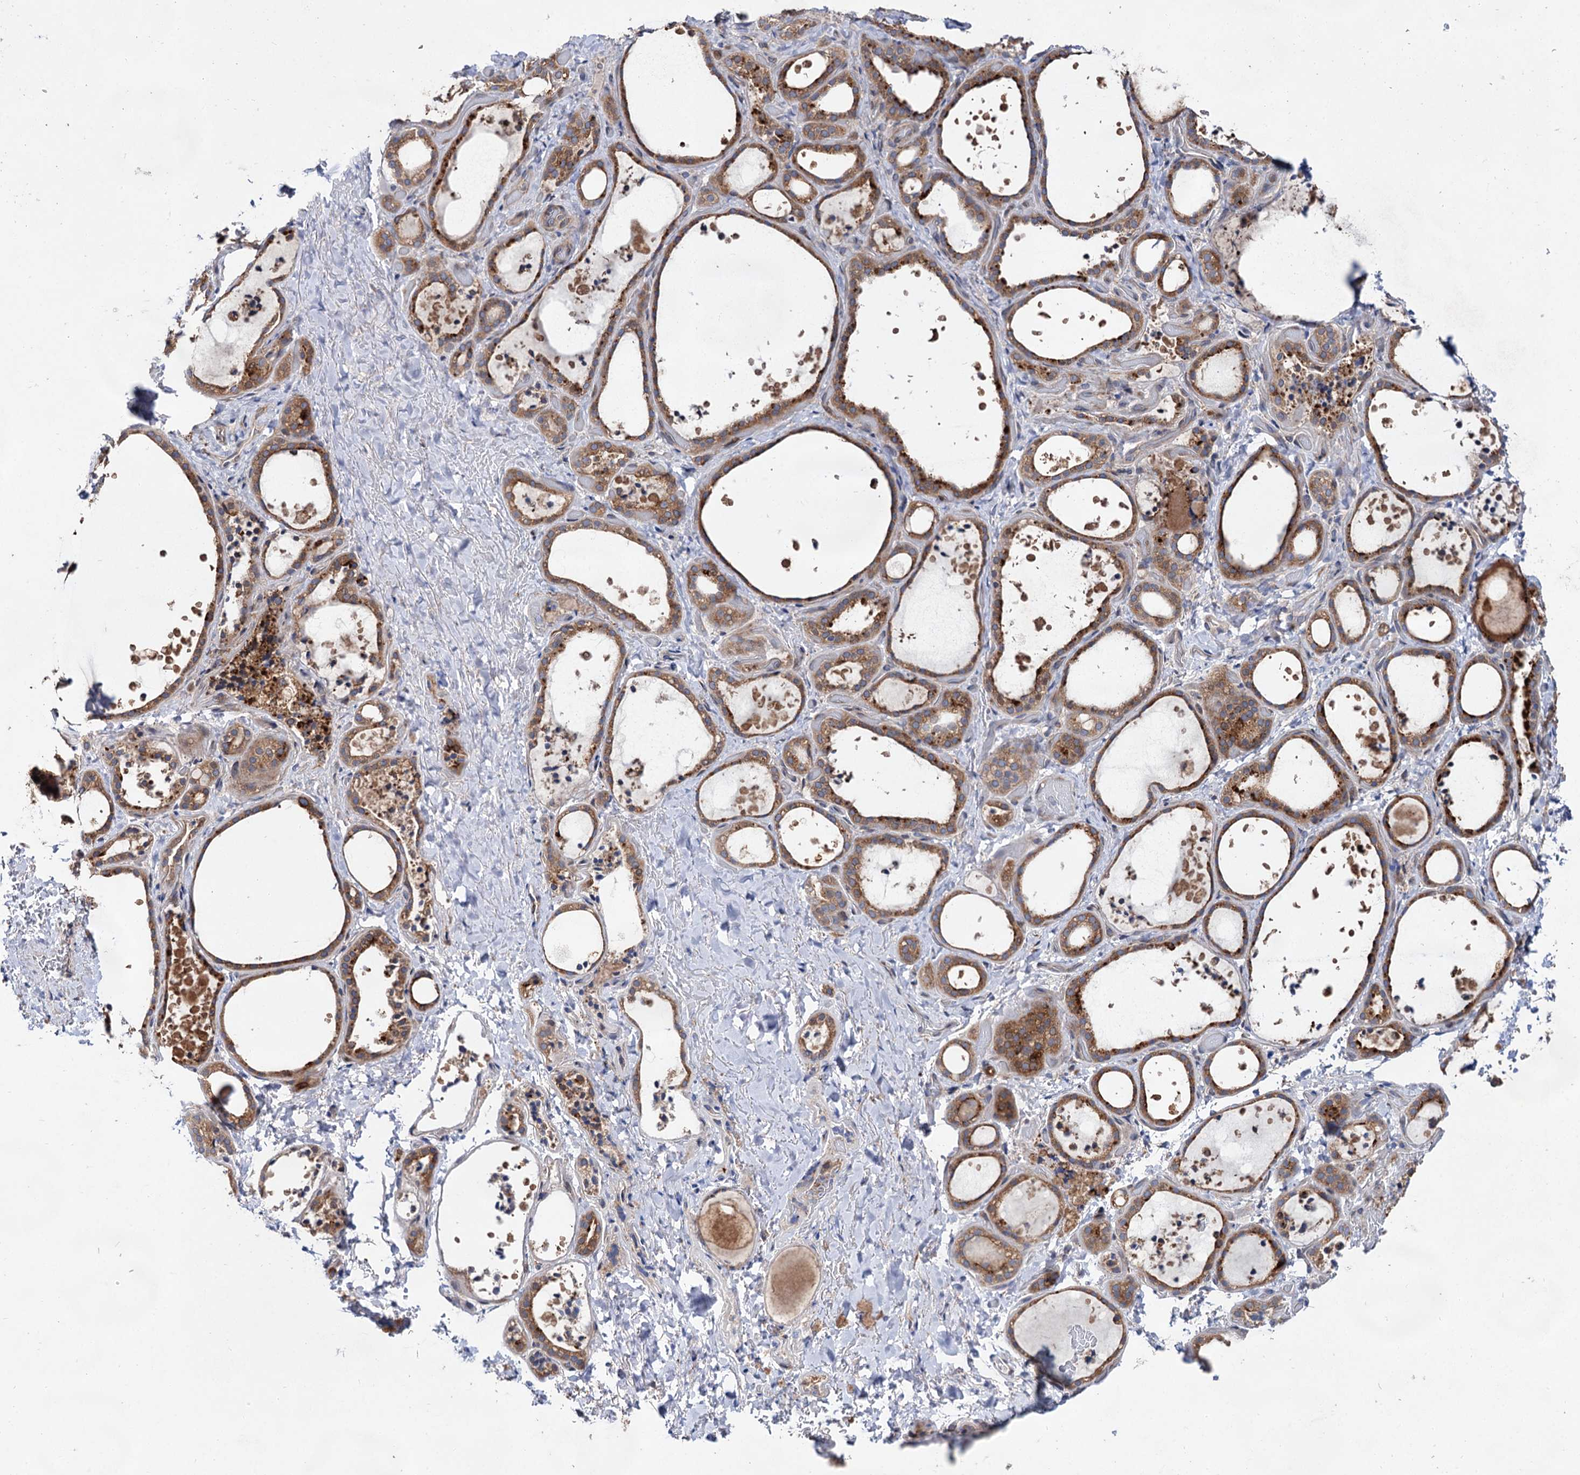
{"staining": {"intensity": "moderate", "quantity": ">75%", "location": "cytoplasmic/membranous"}, "tissue": "thyroid gland", "cell_type": "Glandular cells", "image_type": "normal", "snomed": [{"axis": "morphology", "description": "Normal tissue, NOS"}, {"axis": "topography", "description": "Thyroid gland"}], "caption": "IHC (DAB (3,3'-diaminobenzidine)) staining of normal human thyroid gland shows moderate cytoplasmic/membranous protein expression in approximately >75% of glandular cells. (DAB (3,3'-diaminobenzidine) = brown stain, brightfield microscopy at high magnification).", "gene": "NAA25", "patient": {"sex": "female", "age": 44}}